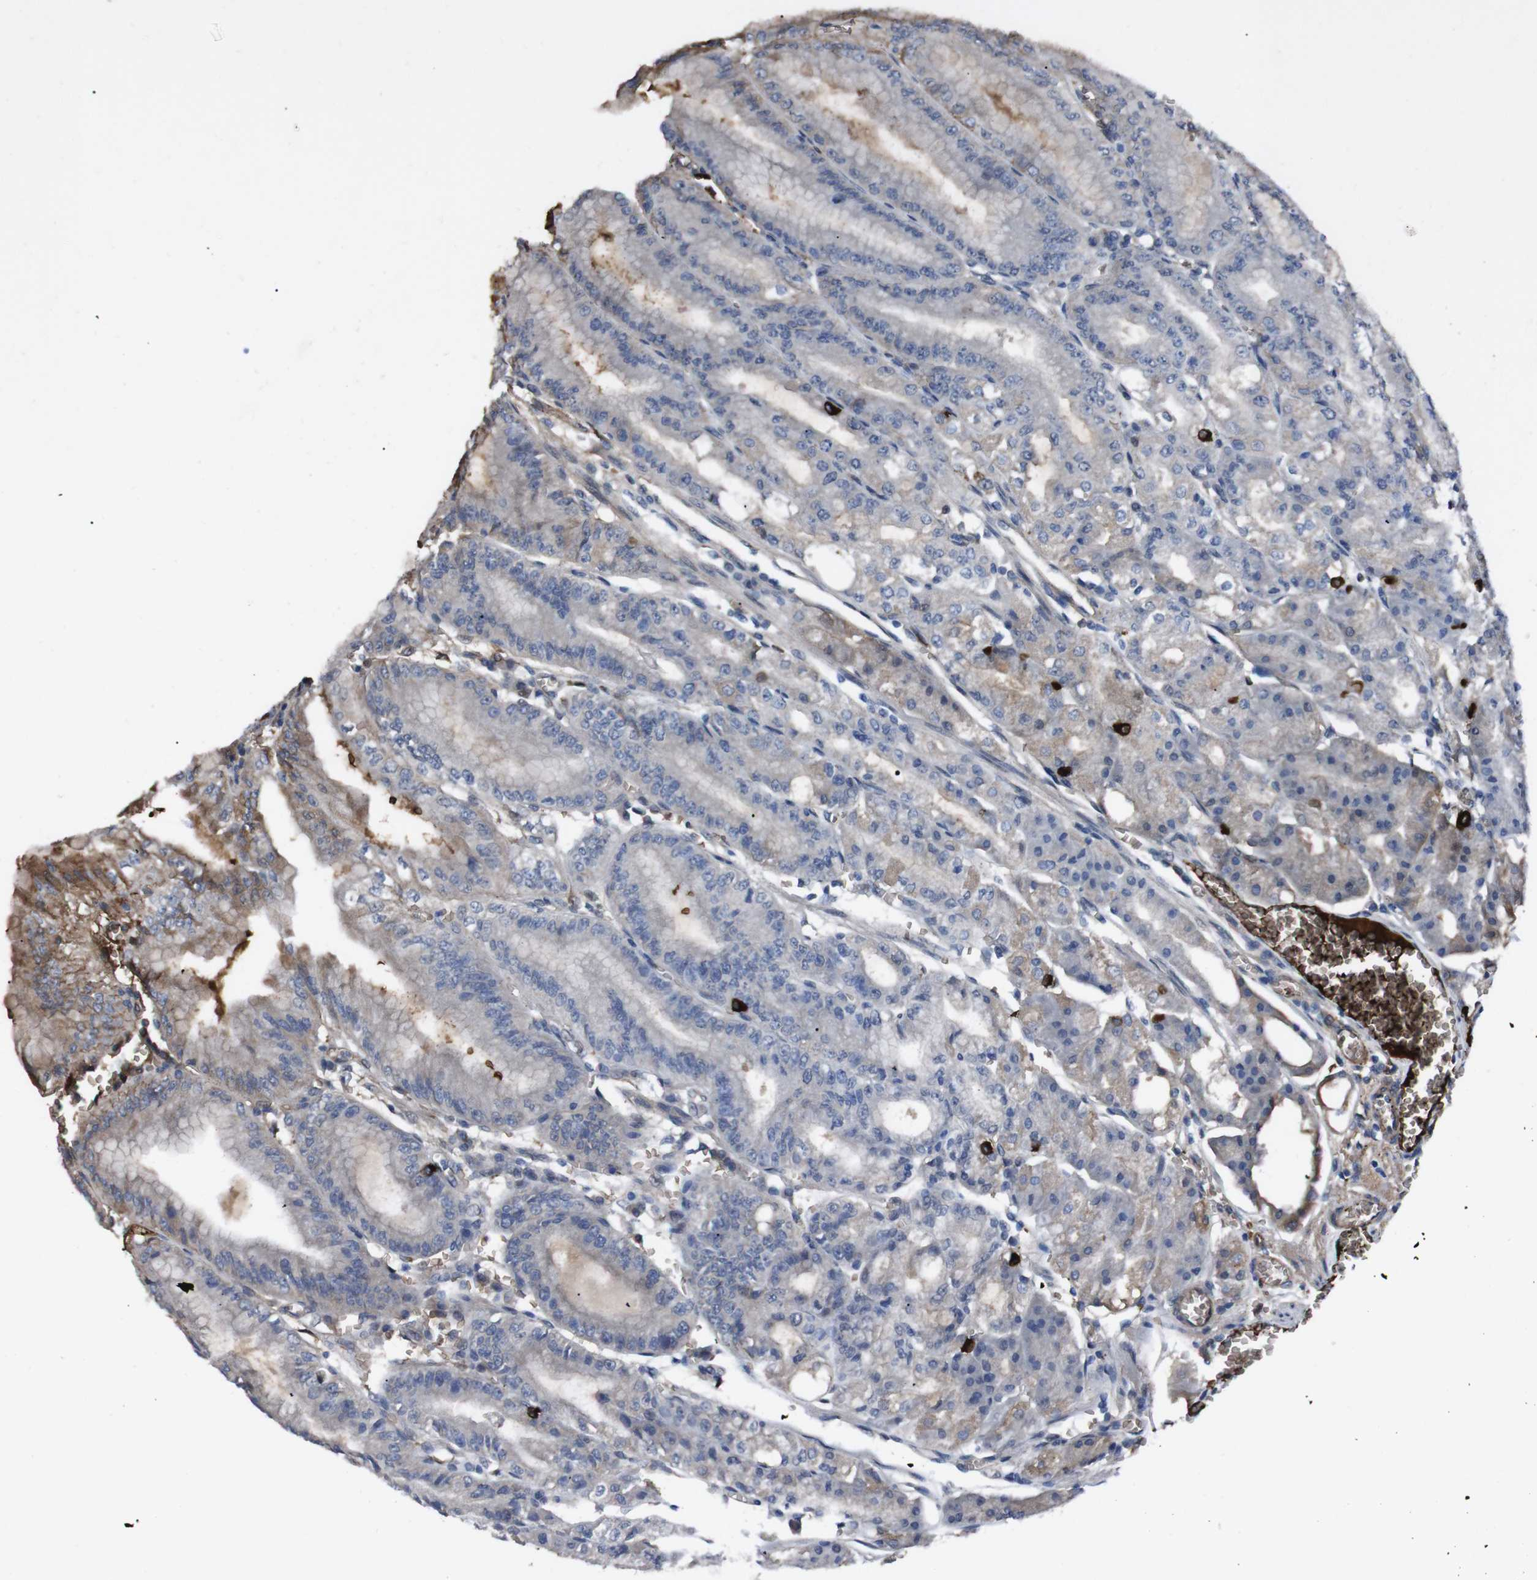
{"staining": {"intensity": "moderate", "quantity": "<25%", "location": "cytoplasmic/membranous"}, "tissue": "stomach", "cell_type": "Glandular cells", "image_type": "normal", "snomed": [{"axis": "morphology", "description": "Normal tissue, NOS"}, {"axis": "topography", "description": "Stomach, lower"}], "caption": "A histopathology image of human stomach stained for a protein displays moderate cytoplasmic/membranous brown staining in glandular cells.", "gene": "SPTB", "patient": {"sex": "male", "age": 71}}